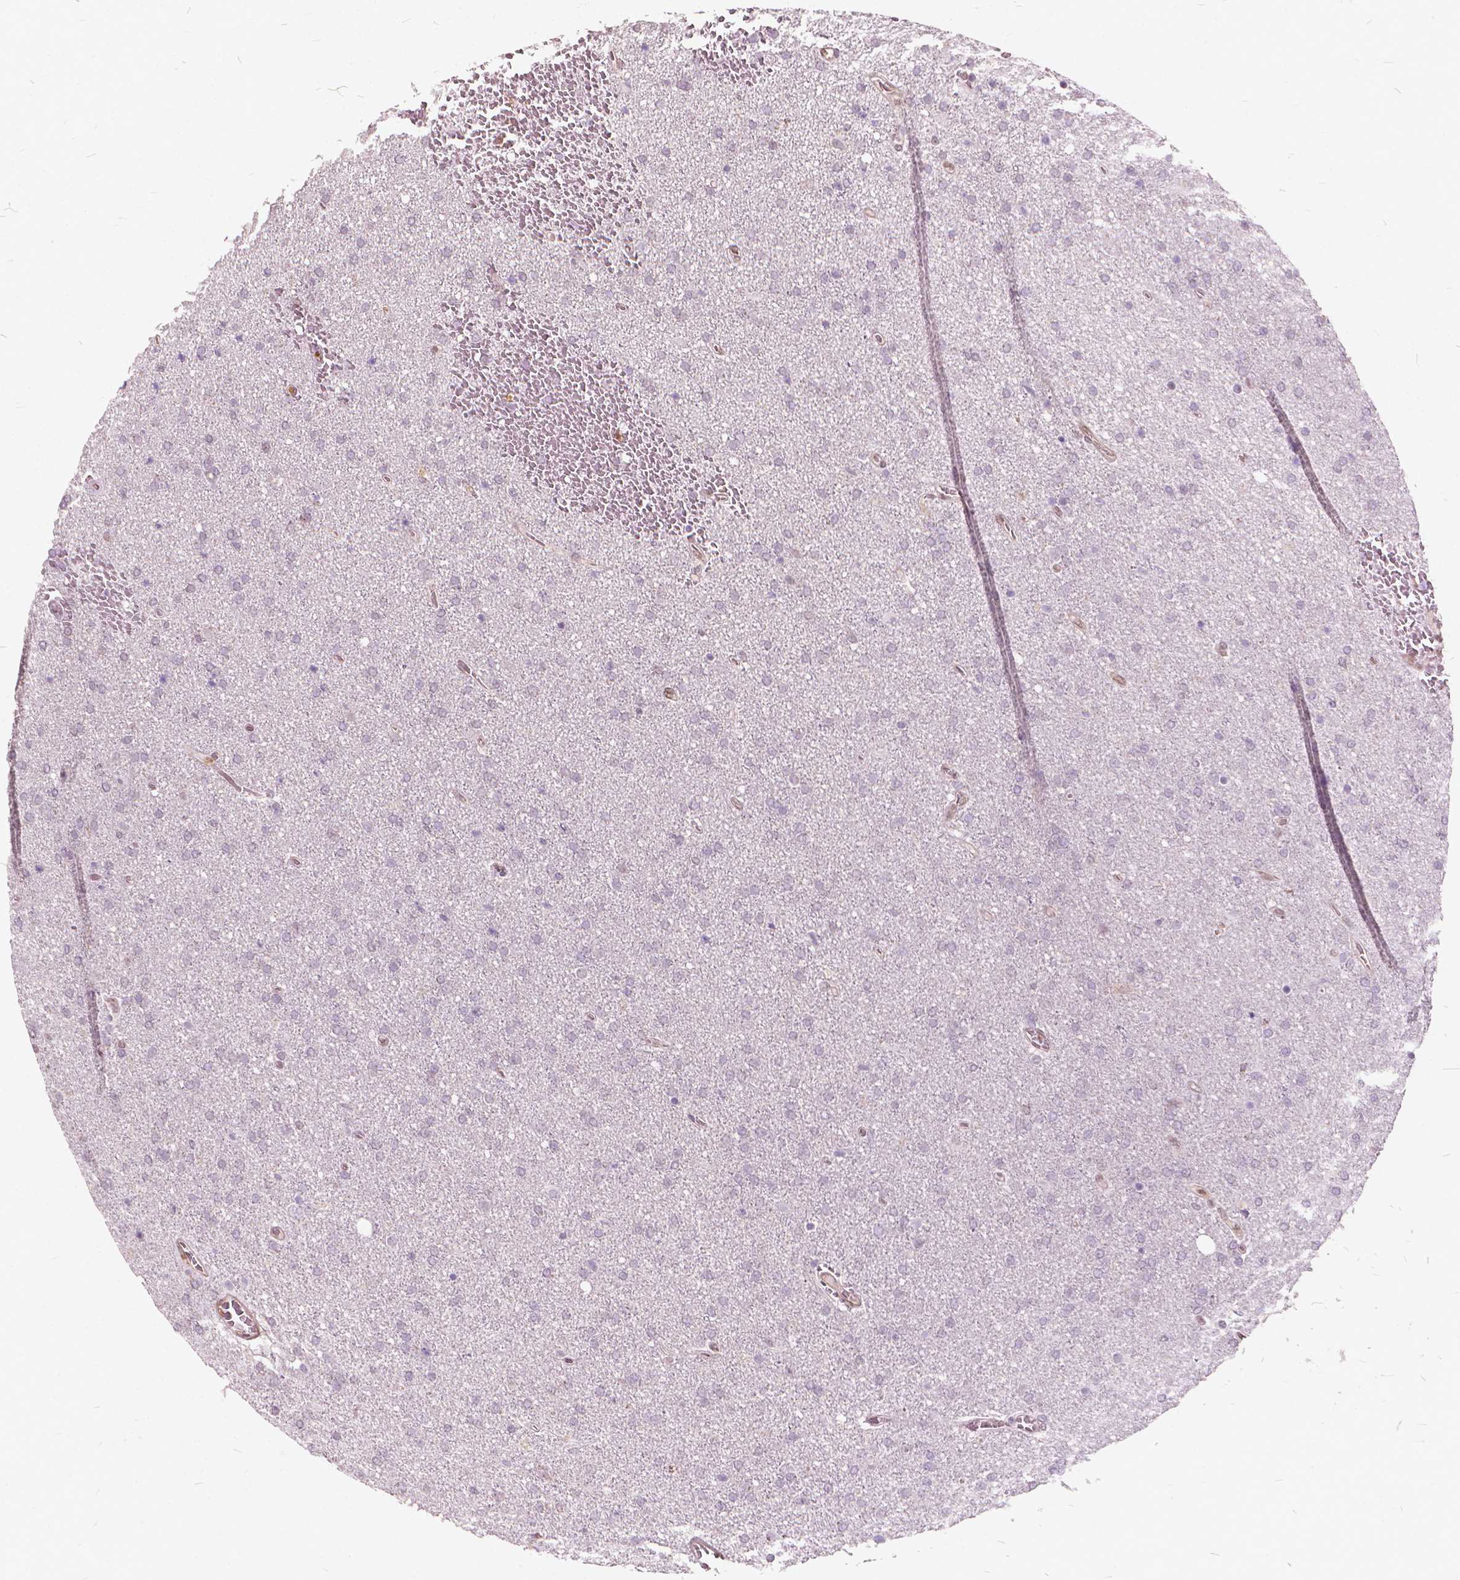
{"staining": {"intensity": "negative", "quantity": "none", "location": "none"}, "tissue": "glioma", "cell_type": "Tumor cells", "image_type": "cancer", "snomed": [{"axis": "morphology", "description": "Glioma, malignant, High grade"}, {"axis": "topography", "description": "Cerebral cortex"}], "caption": "Glioma was stained to show a protein in brown. There is no significant staining in tumor cells. (DAB immunohistochemistry, high magnification).", "gene": "STAT5B", "patient": {"sex": "male", "age": 70}}